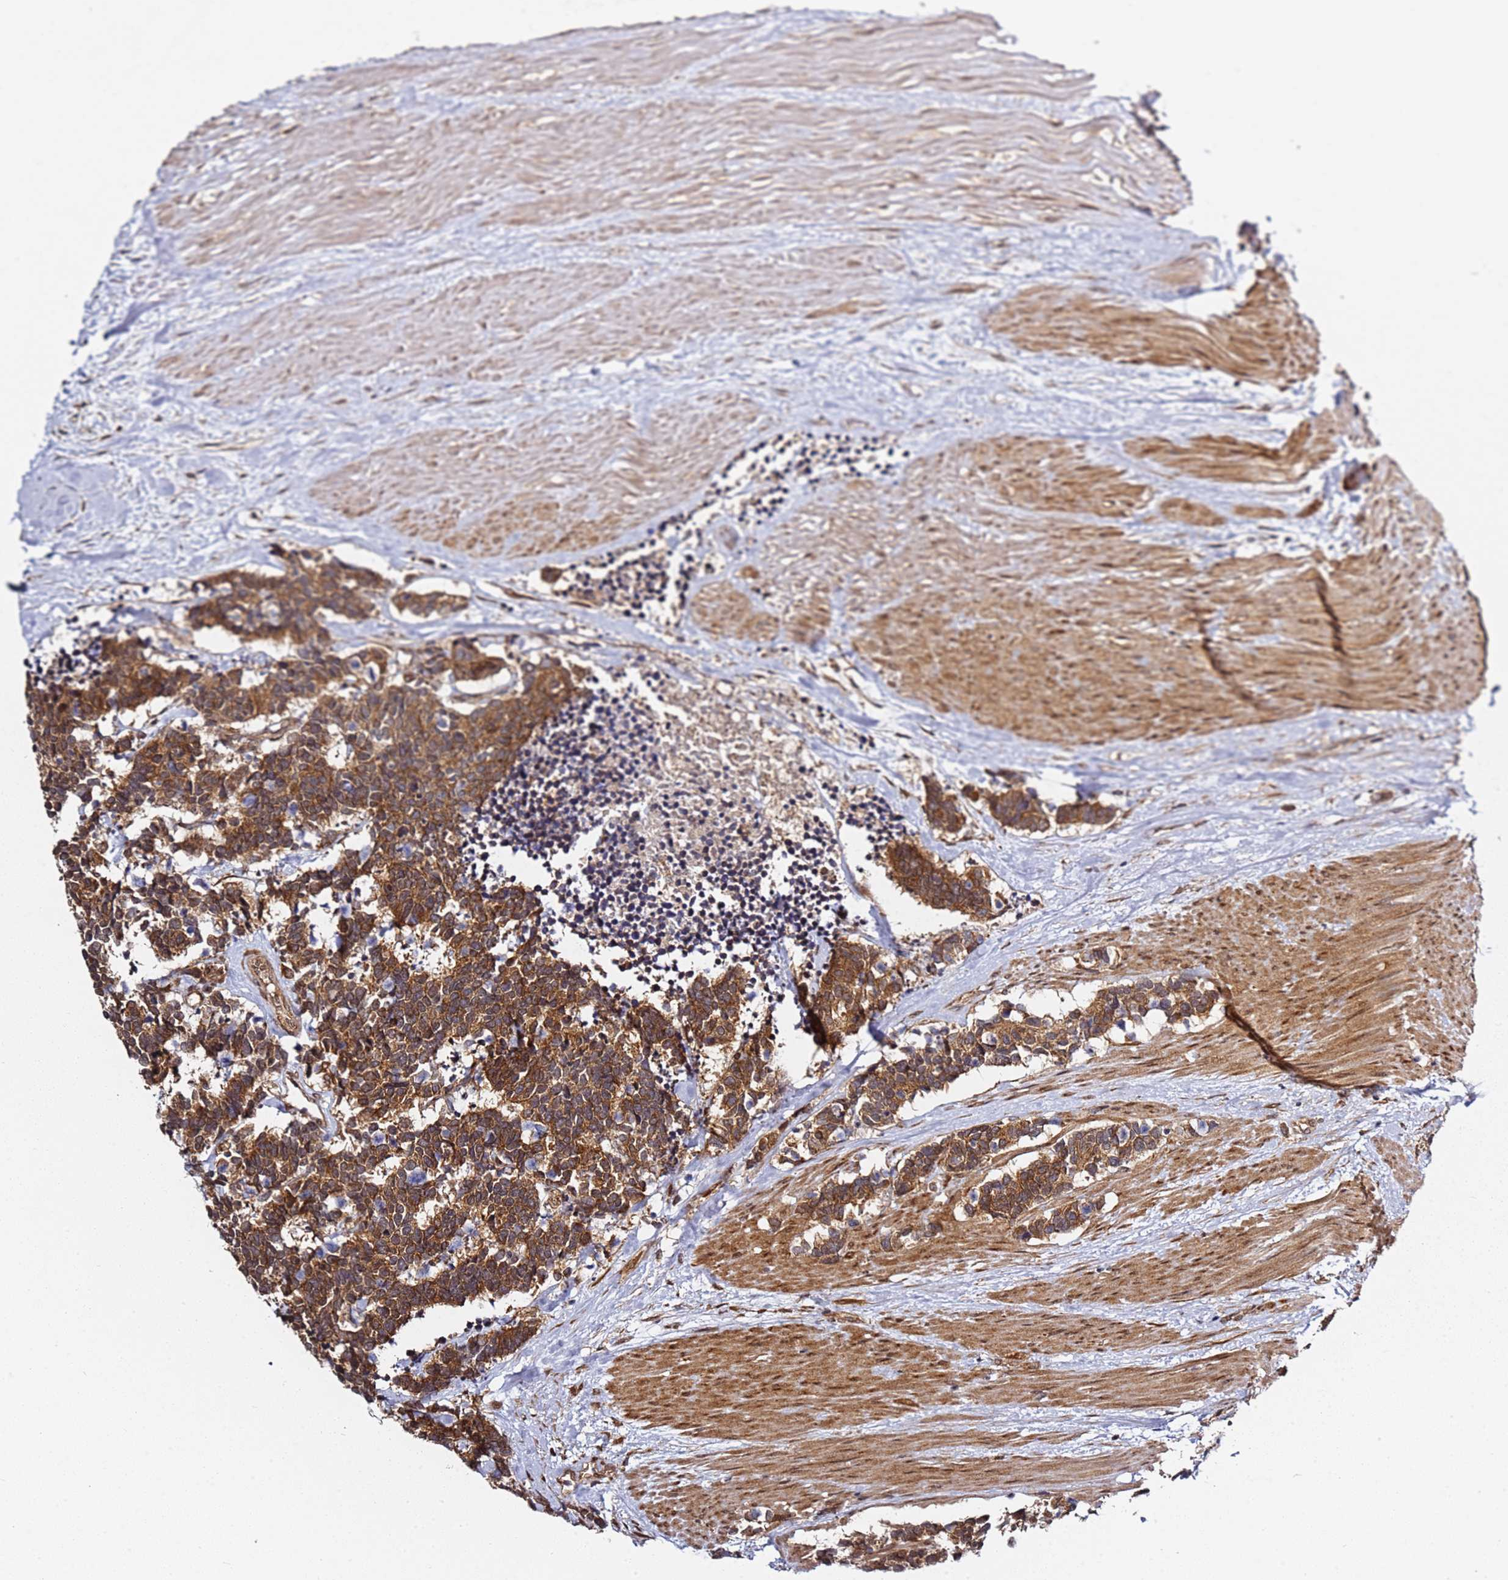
{"staining": {"intensity": "strong", "quantity": ">75%", "location": "cytoplasmic/membranous"}, "tissue": "carcinoid", "cell_type": "Tumor cells", "image_type": "cancer", "snomed": [{"axis": "morphology", "description": "Carcinoma, NOS"}, {"axis": "morphology", "description": "Carcinoid, malignant, NOS"}, {"axis": "topography", "description": "Urinary bladder"}], "caption": "Human carcinoid stained for a protein (brown) reveals strong cytoplasmic/membranous positive positivity in about >75% of tumor cells.", "gene": "PRKAB2", "patient": {"sex": "male", "age": 57}}